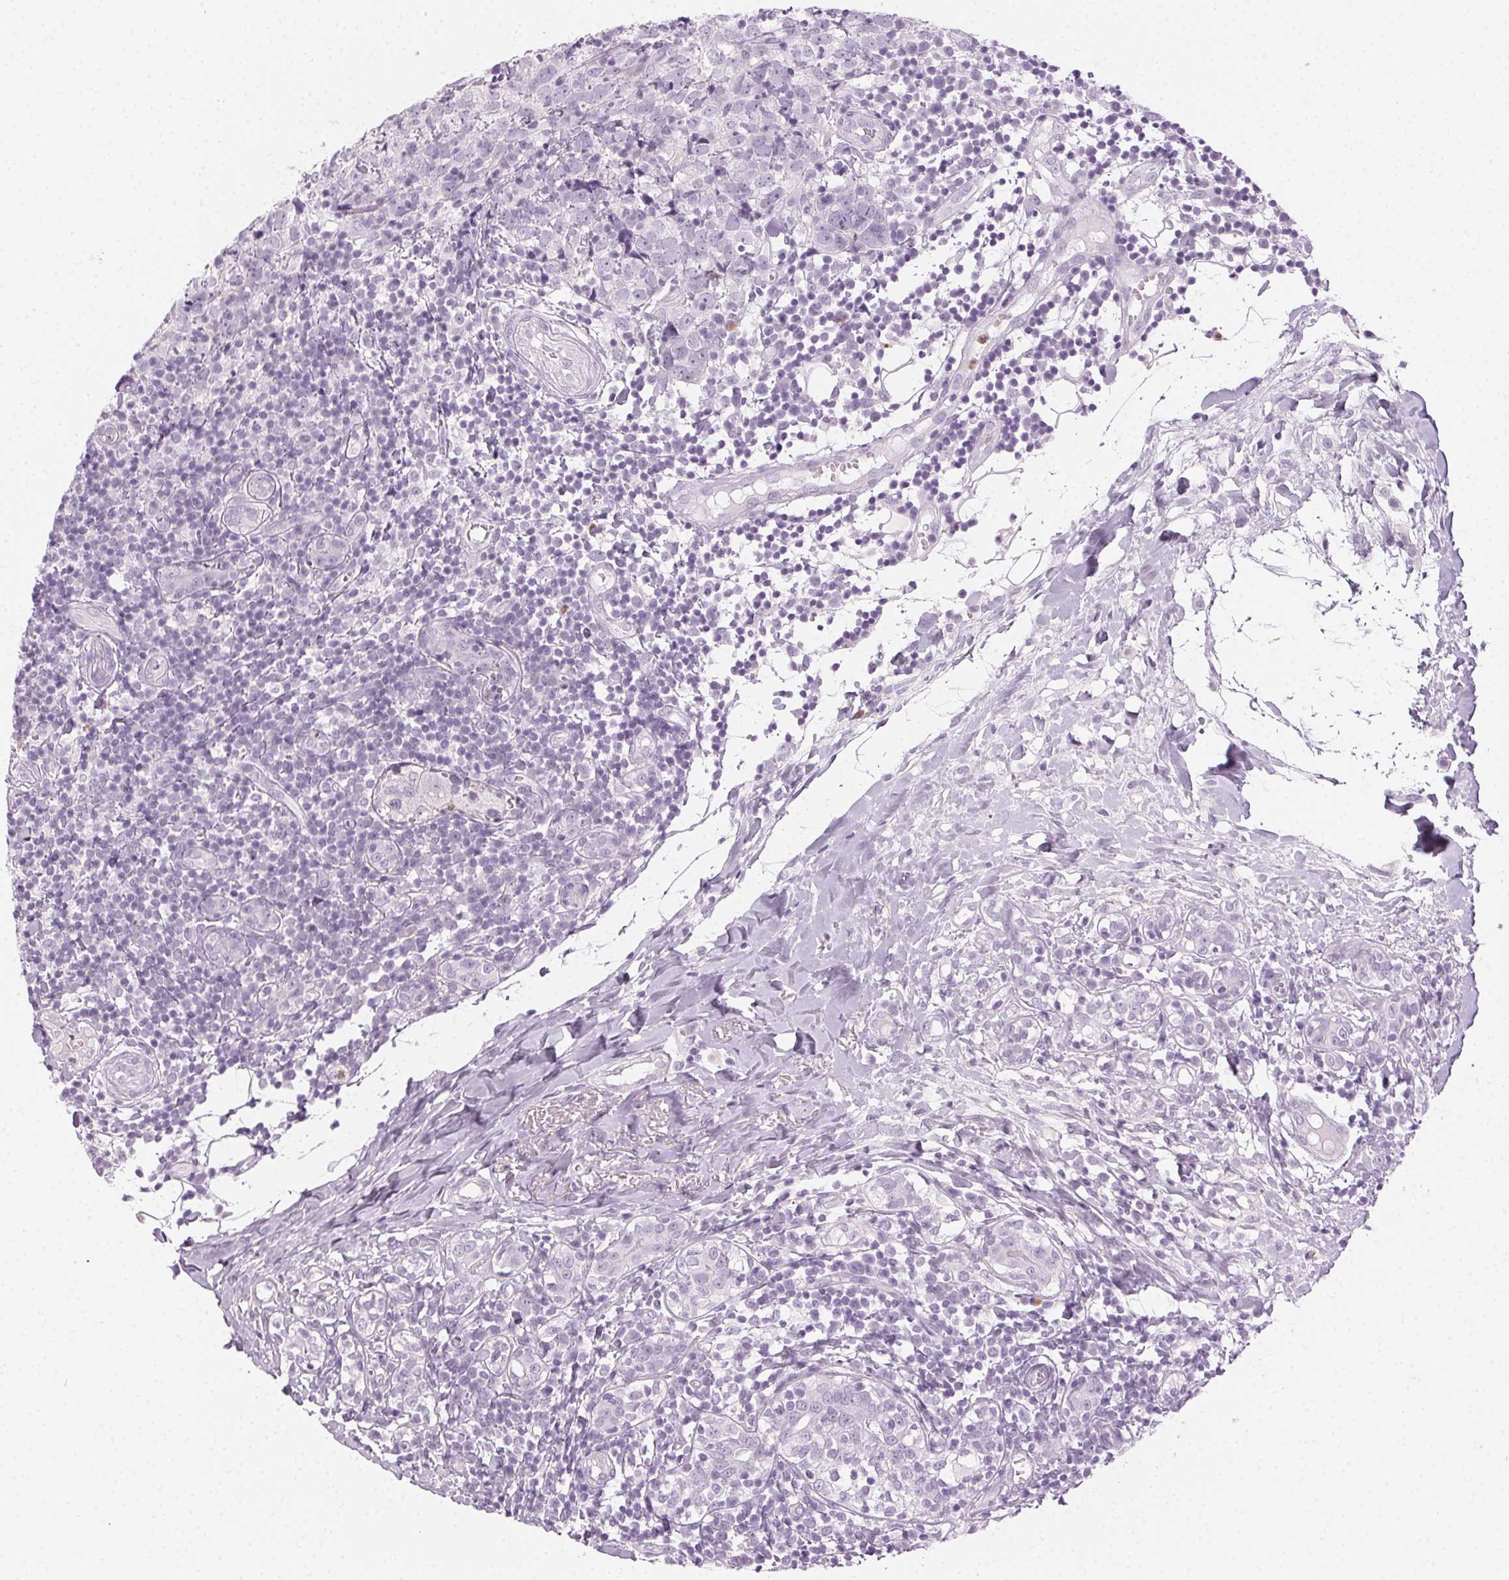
{"staining": {"intensity": "negative", "quantity": "none", "location": "none"}, "tissue": "breast cancer", "cell_type": "Tumor cells", "image_type": "cancer", "snomed": [{"axis": "morphology", "description": "Duct carcinoma"}, {"axis": "topography", "description": "Breast"}], "caption": "Immunohistochemical staining of breast cancer (infiltrating ductal carcinoma) reveals no significant expression in tumor cells.", "gene": "MPO", "patient": {"sex": "female", "age": 30}}